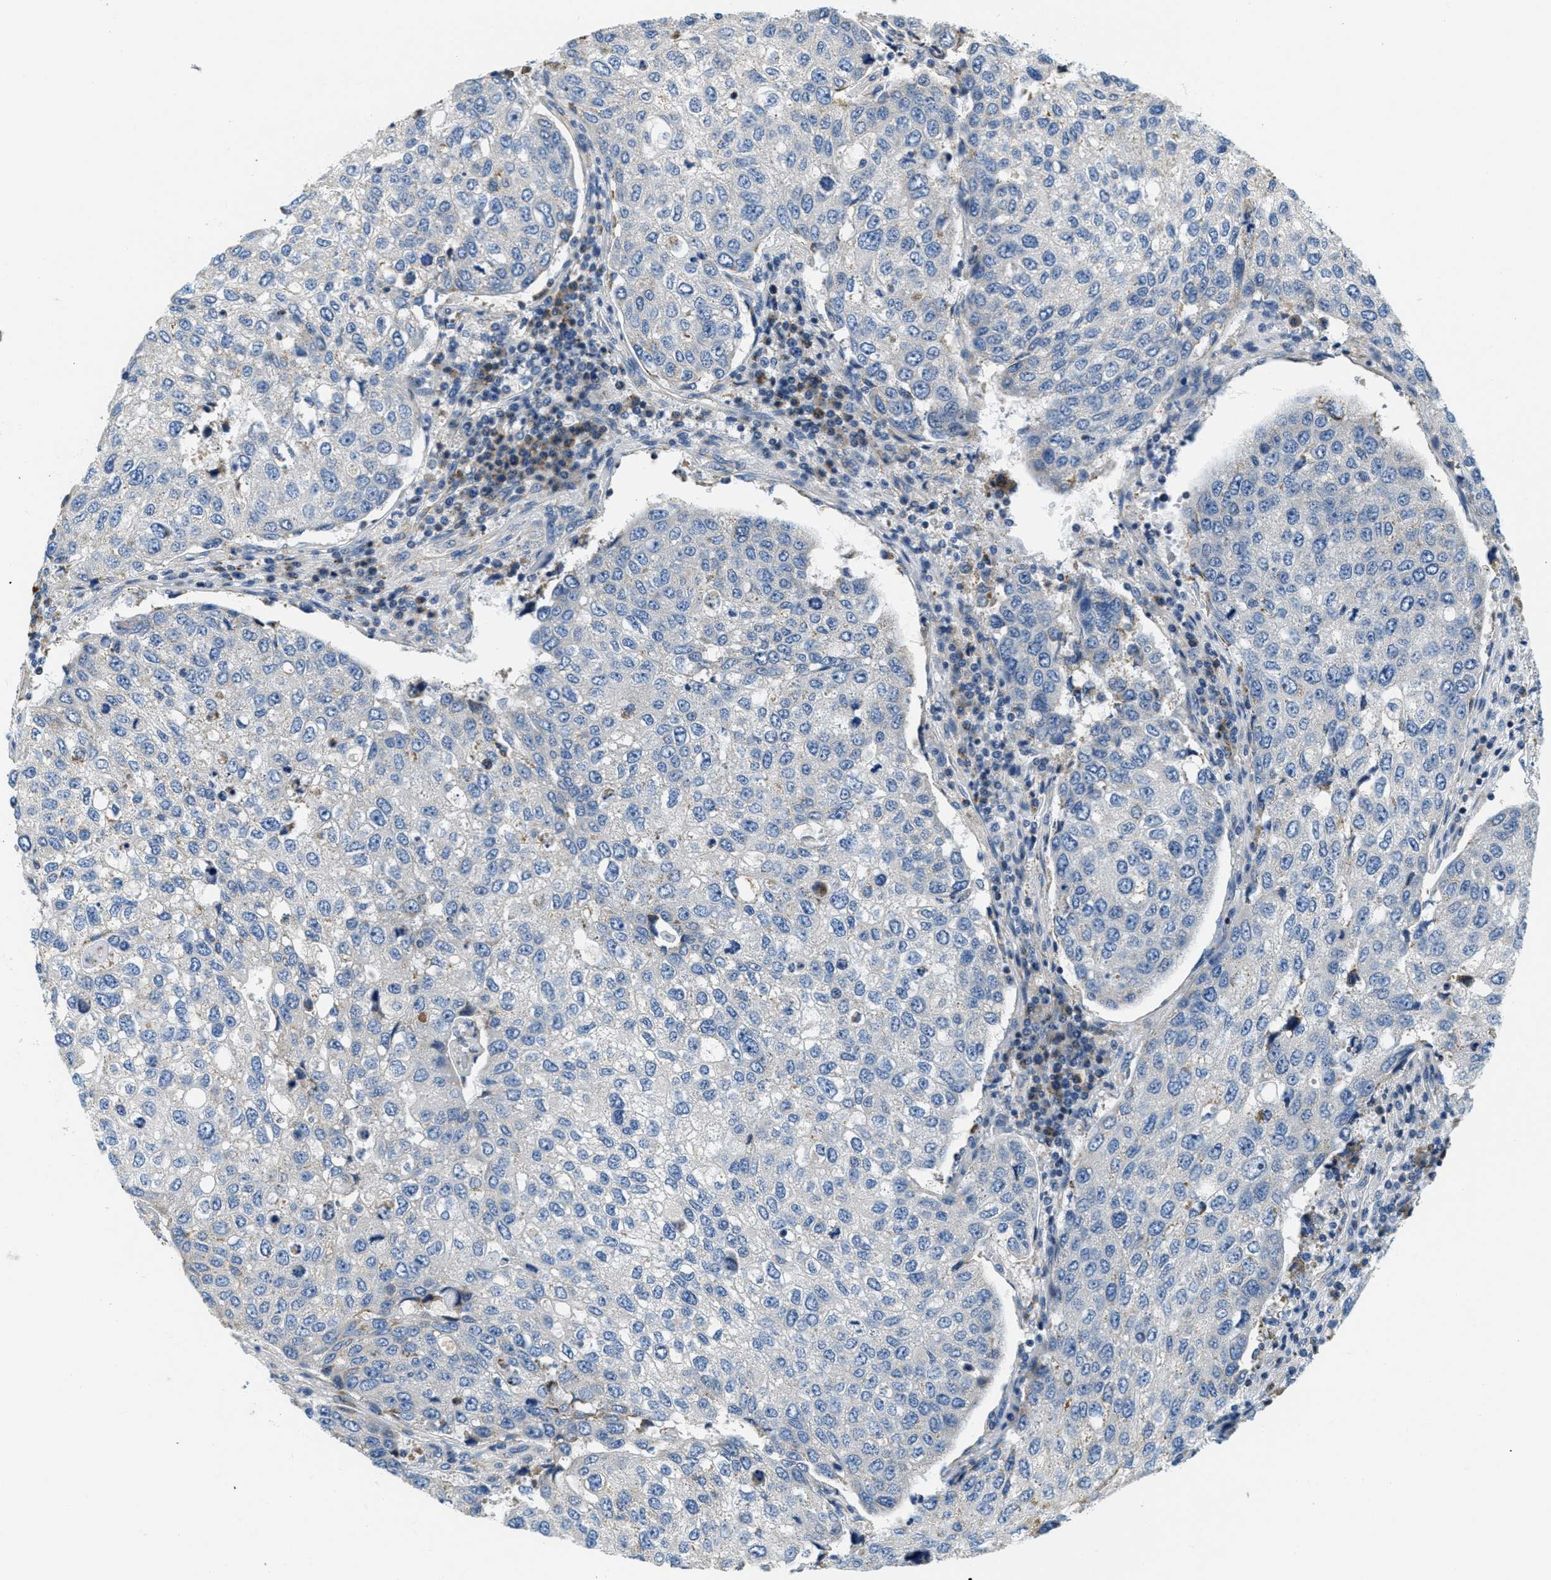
{"staining": {"intensity": "moderate", "quantity": "<25%", "location": "cytoplasmic/membranous"}, "tissue": "urothelial cancer", "cell_type": "Tumor cells", "image_type": "cancer", "snomed": [{"axis": "morphology", "description": "Urothelial carcinoma, High grade"}, {"axis": "topography", "description": "Lymph node"}, {"axis": "topography", "description": "Urinary bladder"}], "caption": "Protein staining demonstrates moderate cytoplasmic/membranous staining in approximately <25% of tumor cells in high-grade urothelial carcinoma.", "gene": "CA4", "patient": {"sex": "male", "age": 51}}